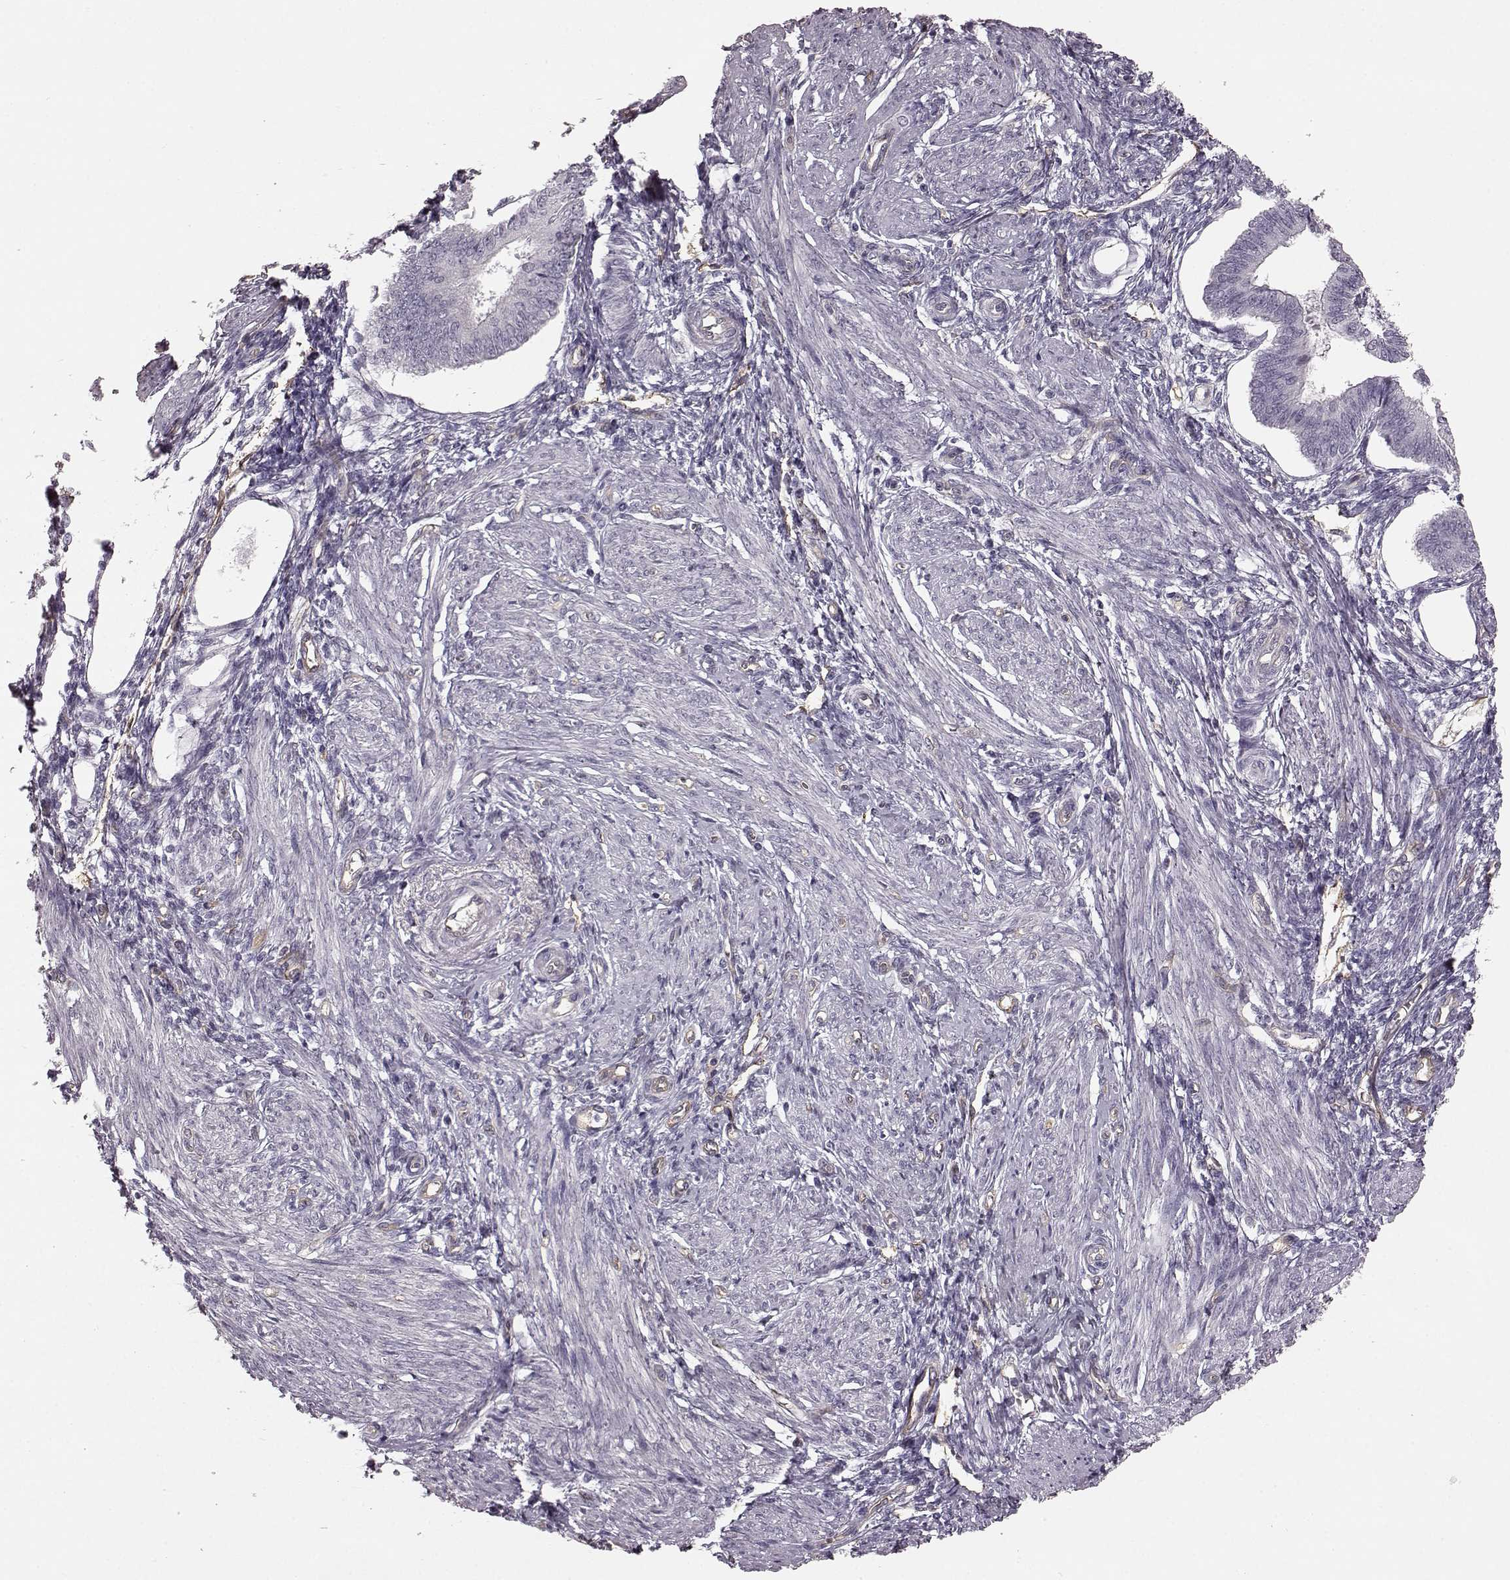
{"staining": {"intensity": "negative", "quantity": "none", "location": "none"}, "tissue": "endometrium", "cell_type": "Cells in endometrial stroma", "image_type": "normal", "snomed": [{"axis": "morphology", "description": "Normal tissue, NOS"}, {"axis": "topography", "description": "Endometrium"}], "caption": "Immunohistochemical staining of unremarkable human endometrium reveals no significant positivity in cells in endometrial stroma. (DAB immunohistochemistry, high magnification).", "gene": "EIF4E1B", "patient": {"sex": "female", "age": 42}}